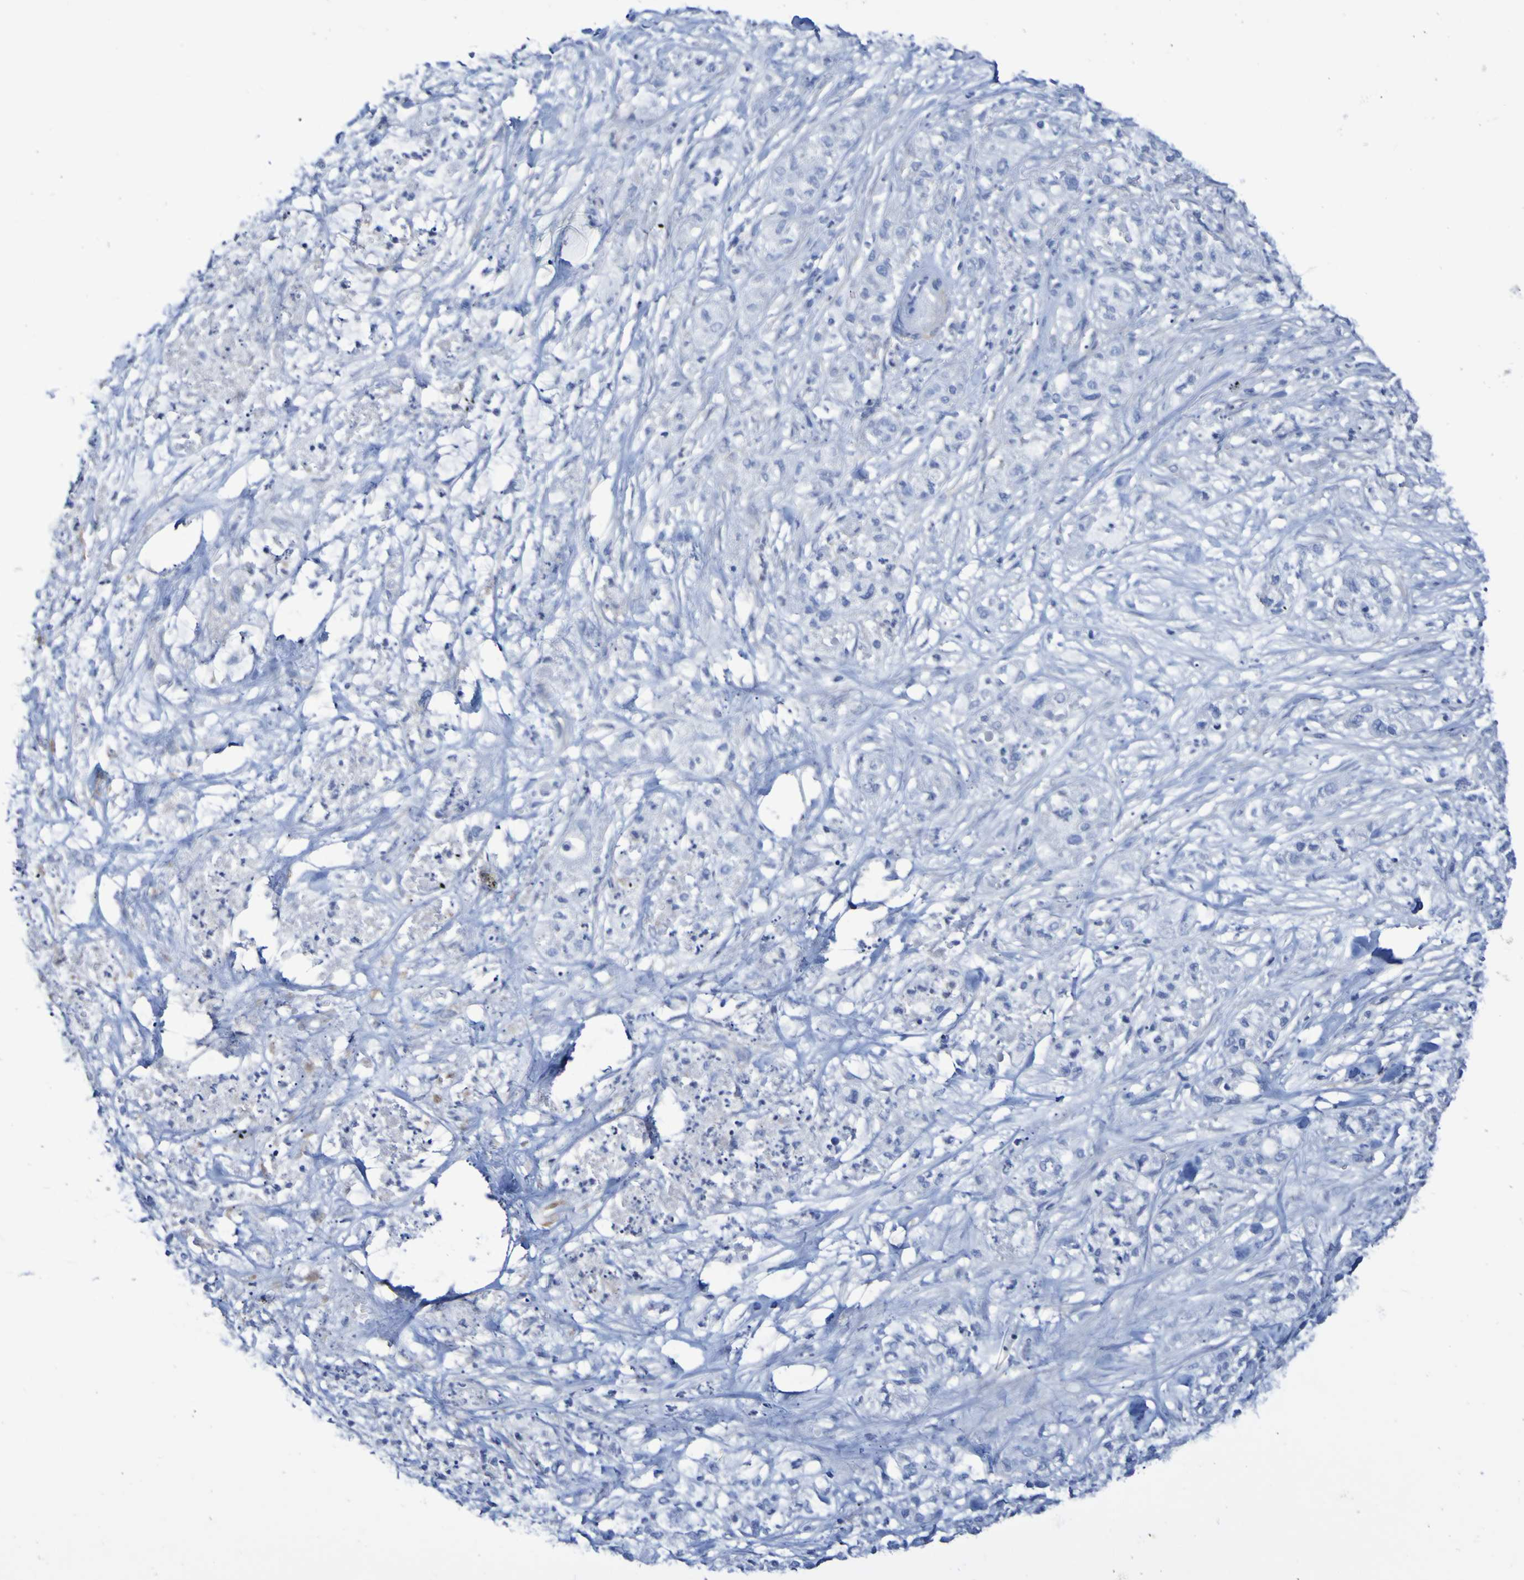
{"staining": {"intensity": "negative", "quantity": "none", "location": "none"}, "tissue": "pancreatic cancer", "cell_type": "Tumor cells", "image_type": "cancer", "snomed": [{"axis": "morphology", "description": "Adenocarcinoma, NOS"}, {"axis": "topography", "description": "Pancreas"}], "caption": "The photomicrograph demonstrates no significant expression in tumor cells of pancreatic cancer (adenocarcinoma).", "gene": "SGCB", "patient": {"sex": "female", "age": 78}}